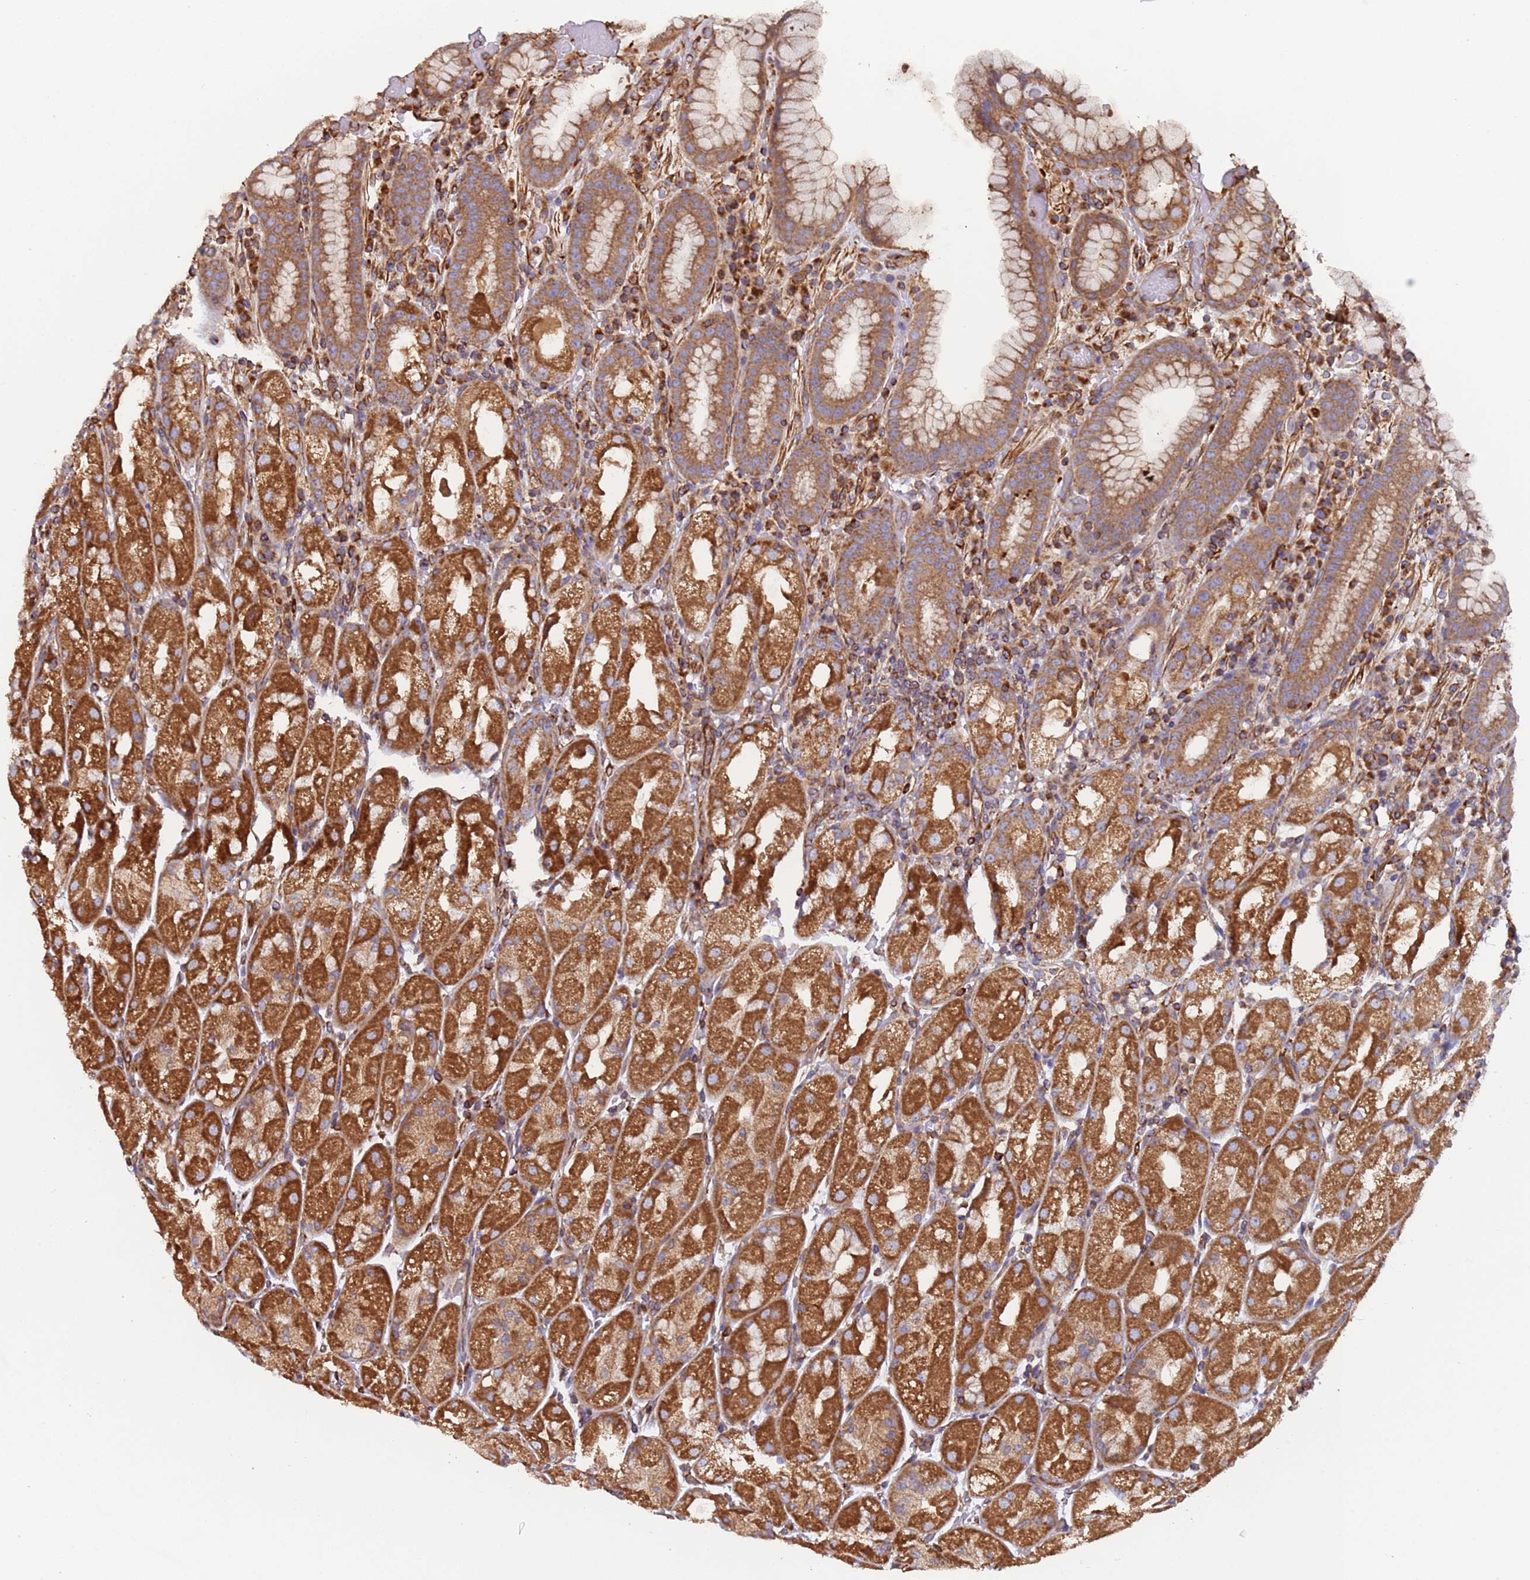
{"staining": {"intensity": "strong", "quantity": ">75%", "location": "cytoplasmic/membranous"}, "tissue": "stomach", "cell_type": "Glandular cells", "image_type": "normal", "snomed": [{"axis": "morphology", "description": "Normal tissue, NOS"}, {"axis": "topography", "description": "Stomach, upper"}], "caption": "IHC image of benign stomach stained for a protein (brown), which reveals high levels of strong cytoplasmic/membranous expression in about >75% of glandular cells.", "gene": "NUDT12", "patient": {"sex": "male", "age": 52}}